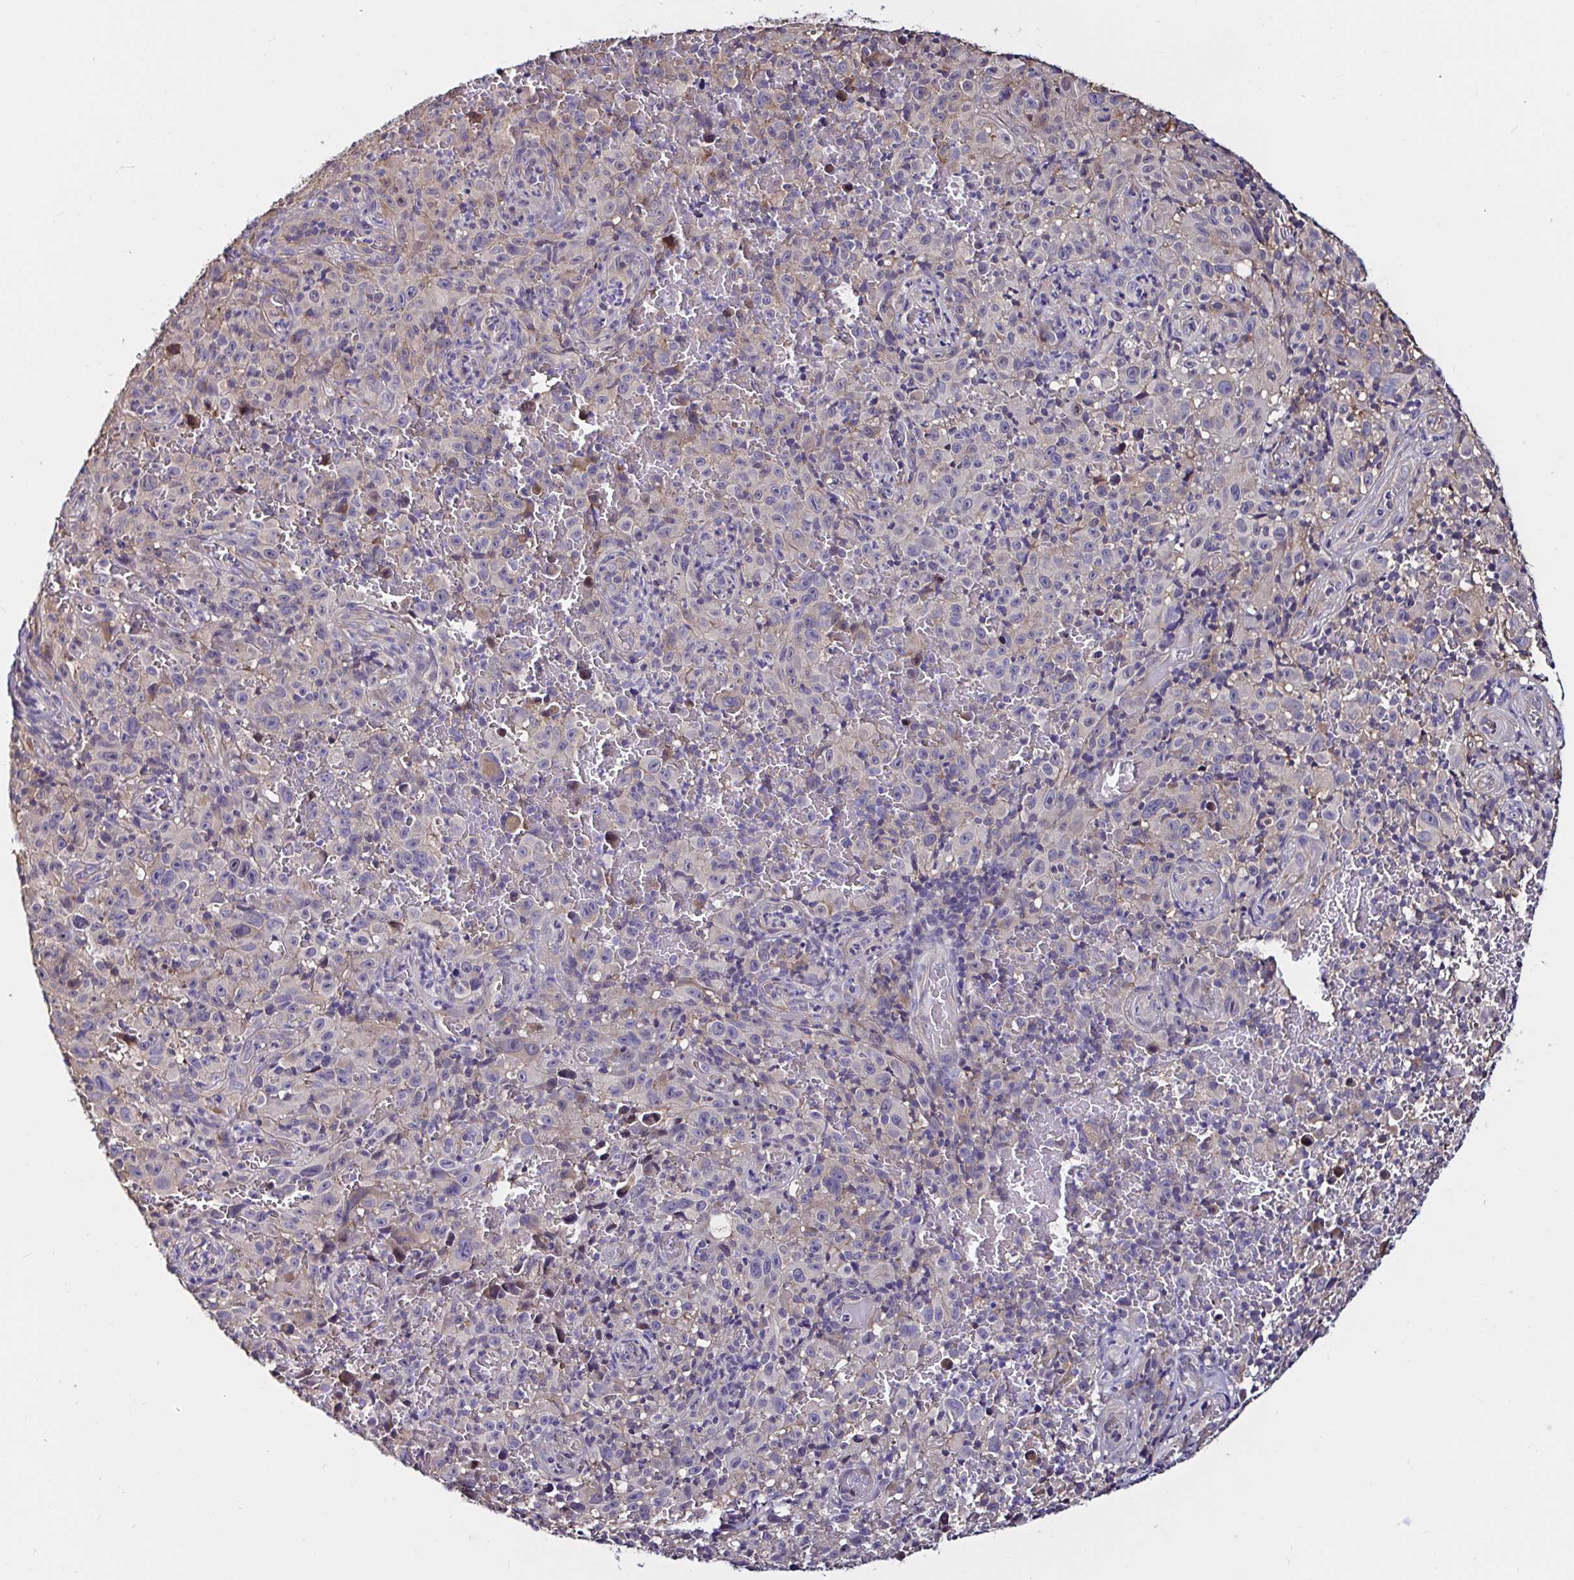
{"staining": {"intensity": "negative", "quantity": "none", "location": "none"}, "tissue": "melanoma", "cell_type": "Tumor cells", "image_type": "cancer", "snomed": [{"axis": "morphology", "description": "Malignant melanoma, NOS"}, {"axis": "topography", "description": "Skin"}], "caption": "Immunohistochemical staining of malignant melanoma shows no significant staining in tumor cells. The staining was performed using DAB (3,3'-diaminobenzidine) to visualize the protein expression in brown, while the nuclei were stained in blue with hematoxylin (Magnification: 20x).", "gene": "RSRP1", "patient": {"sex": "female", "age": 82}}